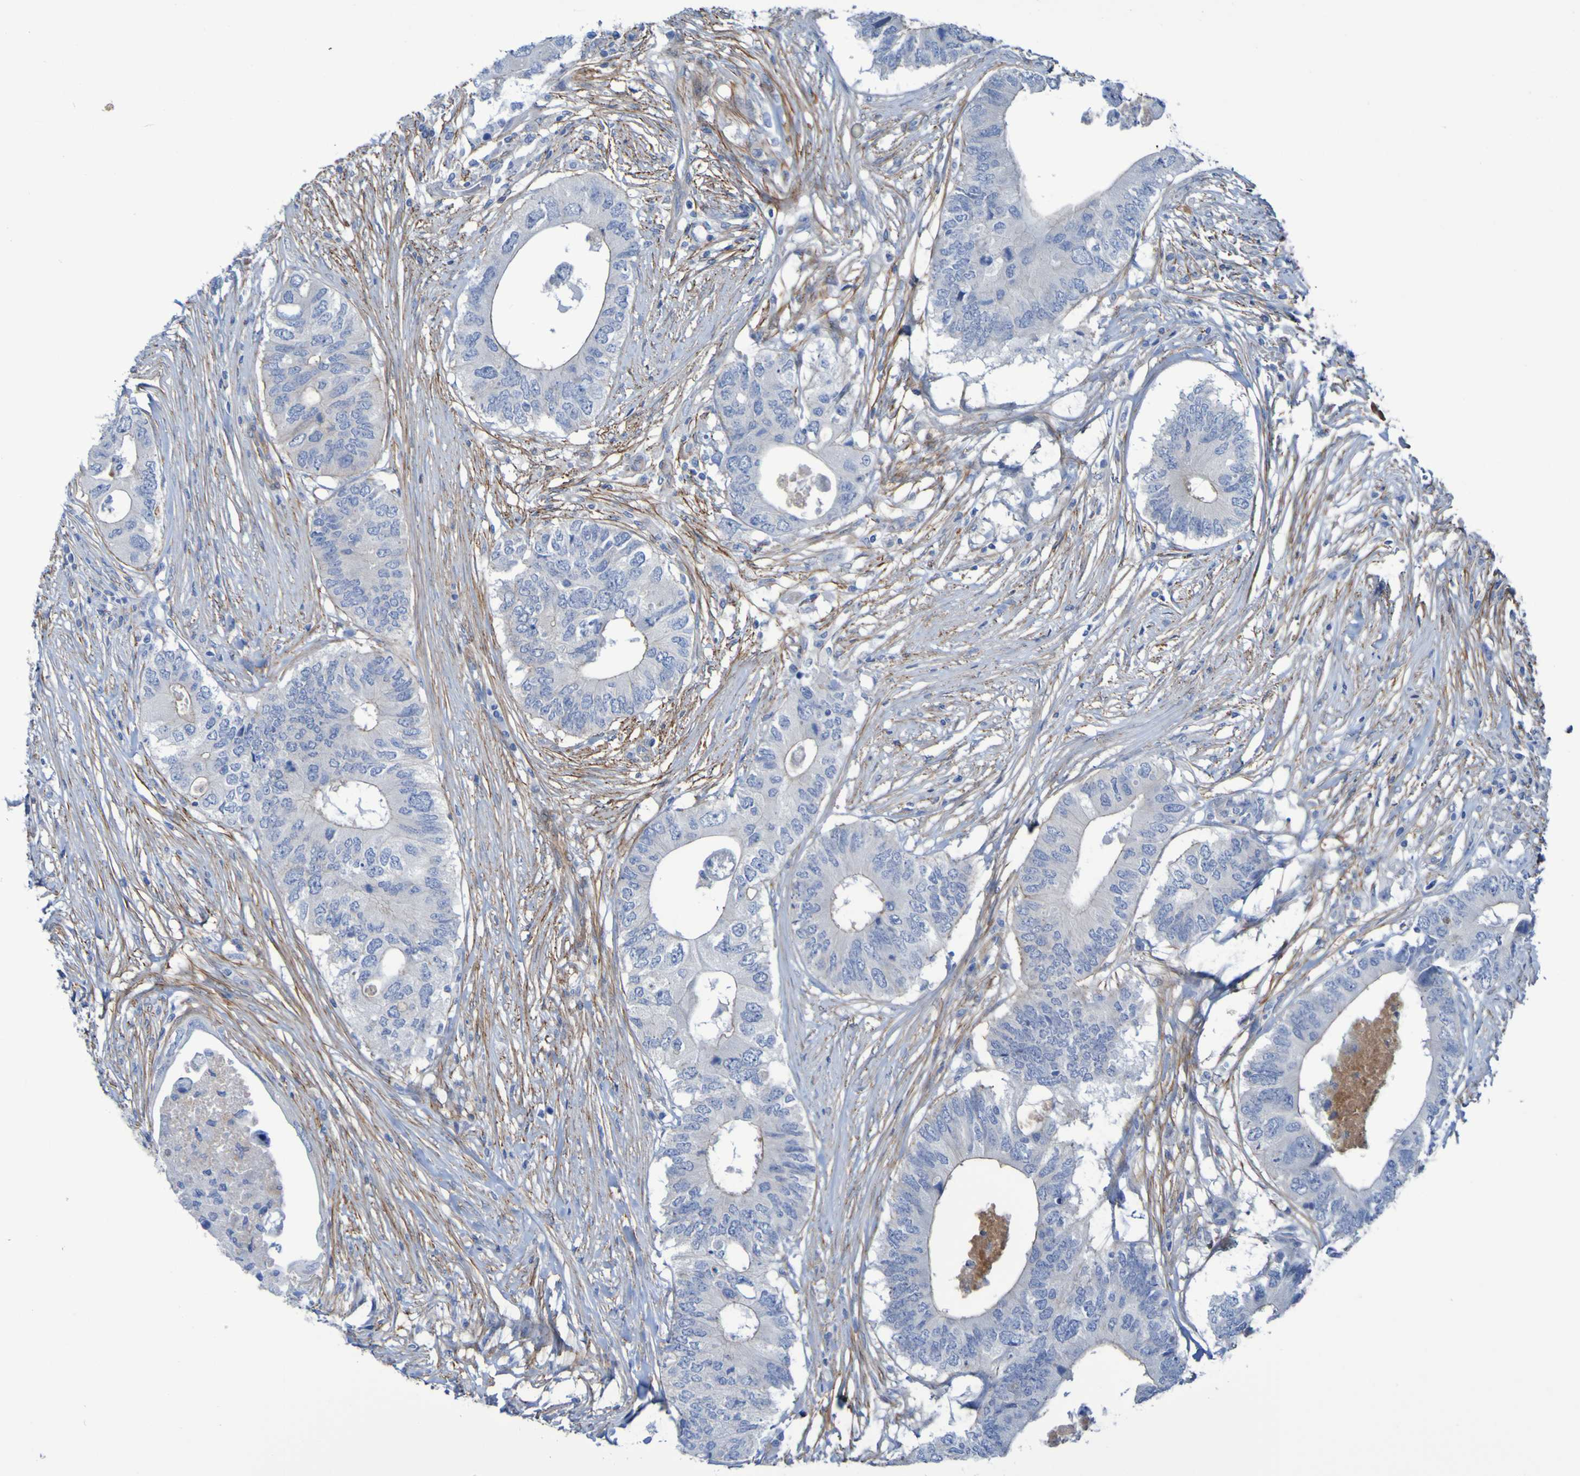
{"staining": {"intensity": "negative", "quantity": "none", "location": "none"}, "tissue": "colorectal cancer", "cell_type": "Tumor cells", "image_type": "cancer", "snomed": [{"axis": "morphology", "description": "Adenocarcinoma, NOS"}, {"axis": "topography", "description": "Colon"}], "caption": "Colorectal cancer (adenocarcinoma) was stained to show a protein in brown. There is no significant positivity in tumor cells. (Immunohistochemistry, brightfield microscopy, high magnification).", "gene": "LPP", "patient": {"sex": "male", "age": 71}}